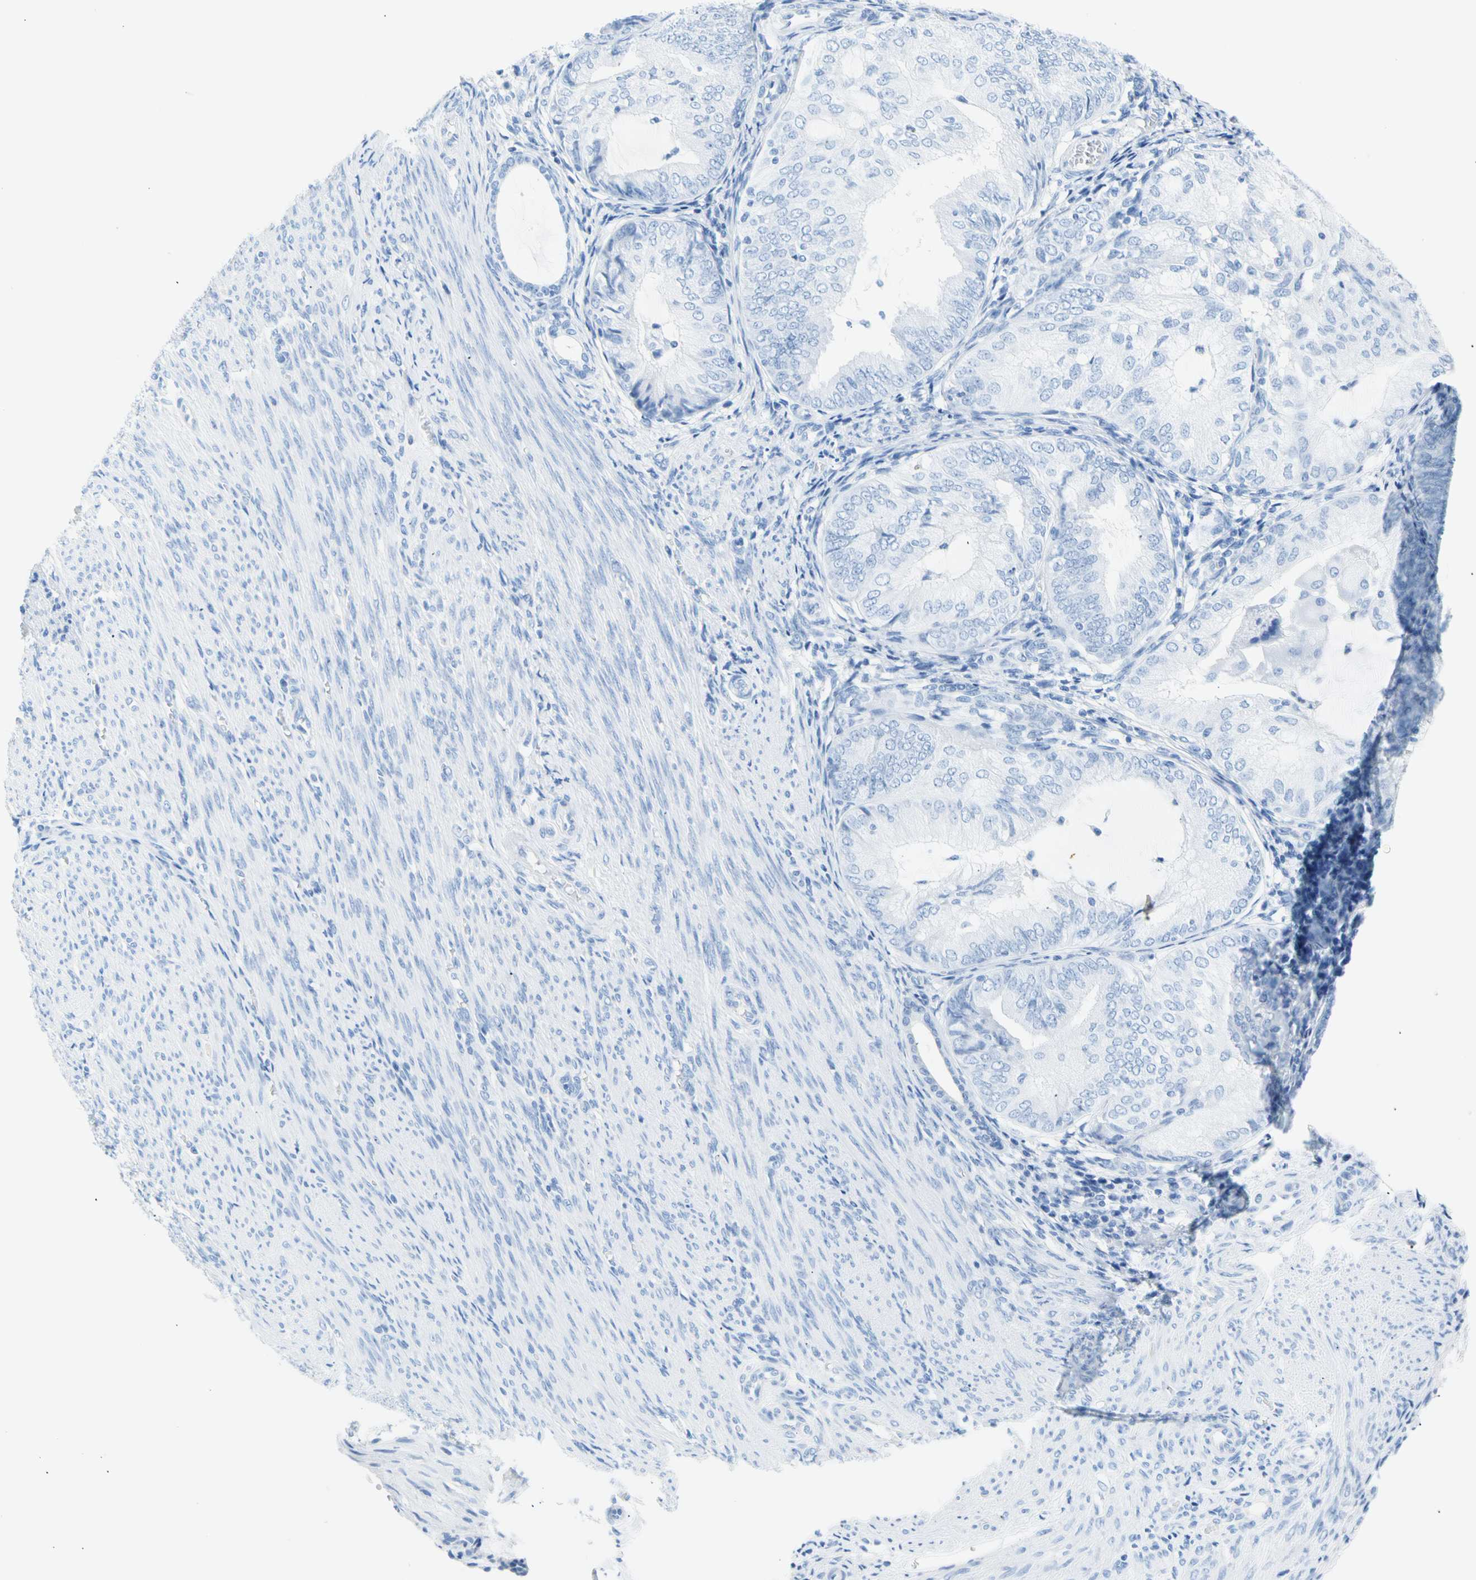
{"staining": {"intensity": "negative", "quantity": "none", "location": "none"}, "tissue": "endometrial cancer", "cell_type": "Tumor cells", "image_type": "cancer", "snomed": [{"axis": "morphology", "description": "Adenocarcinoma, NOS"}, {"axis": "topography", "description": "Endometrium"}], "caption": "There is no significant expression in tumor cells of endometrial adenocarcinoma. (DAB immunohistochemistry, high magnification).", "gene": "CEL", "patient": {"sex": "female", "age": 81}}